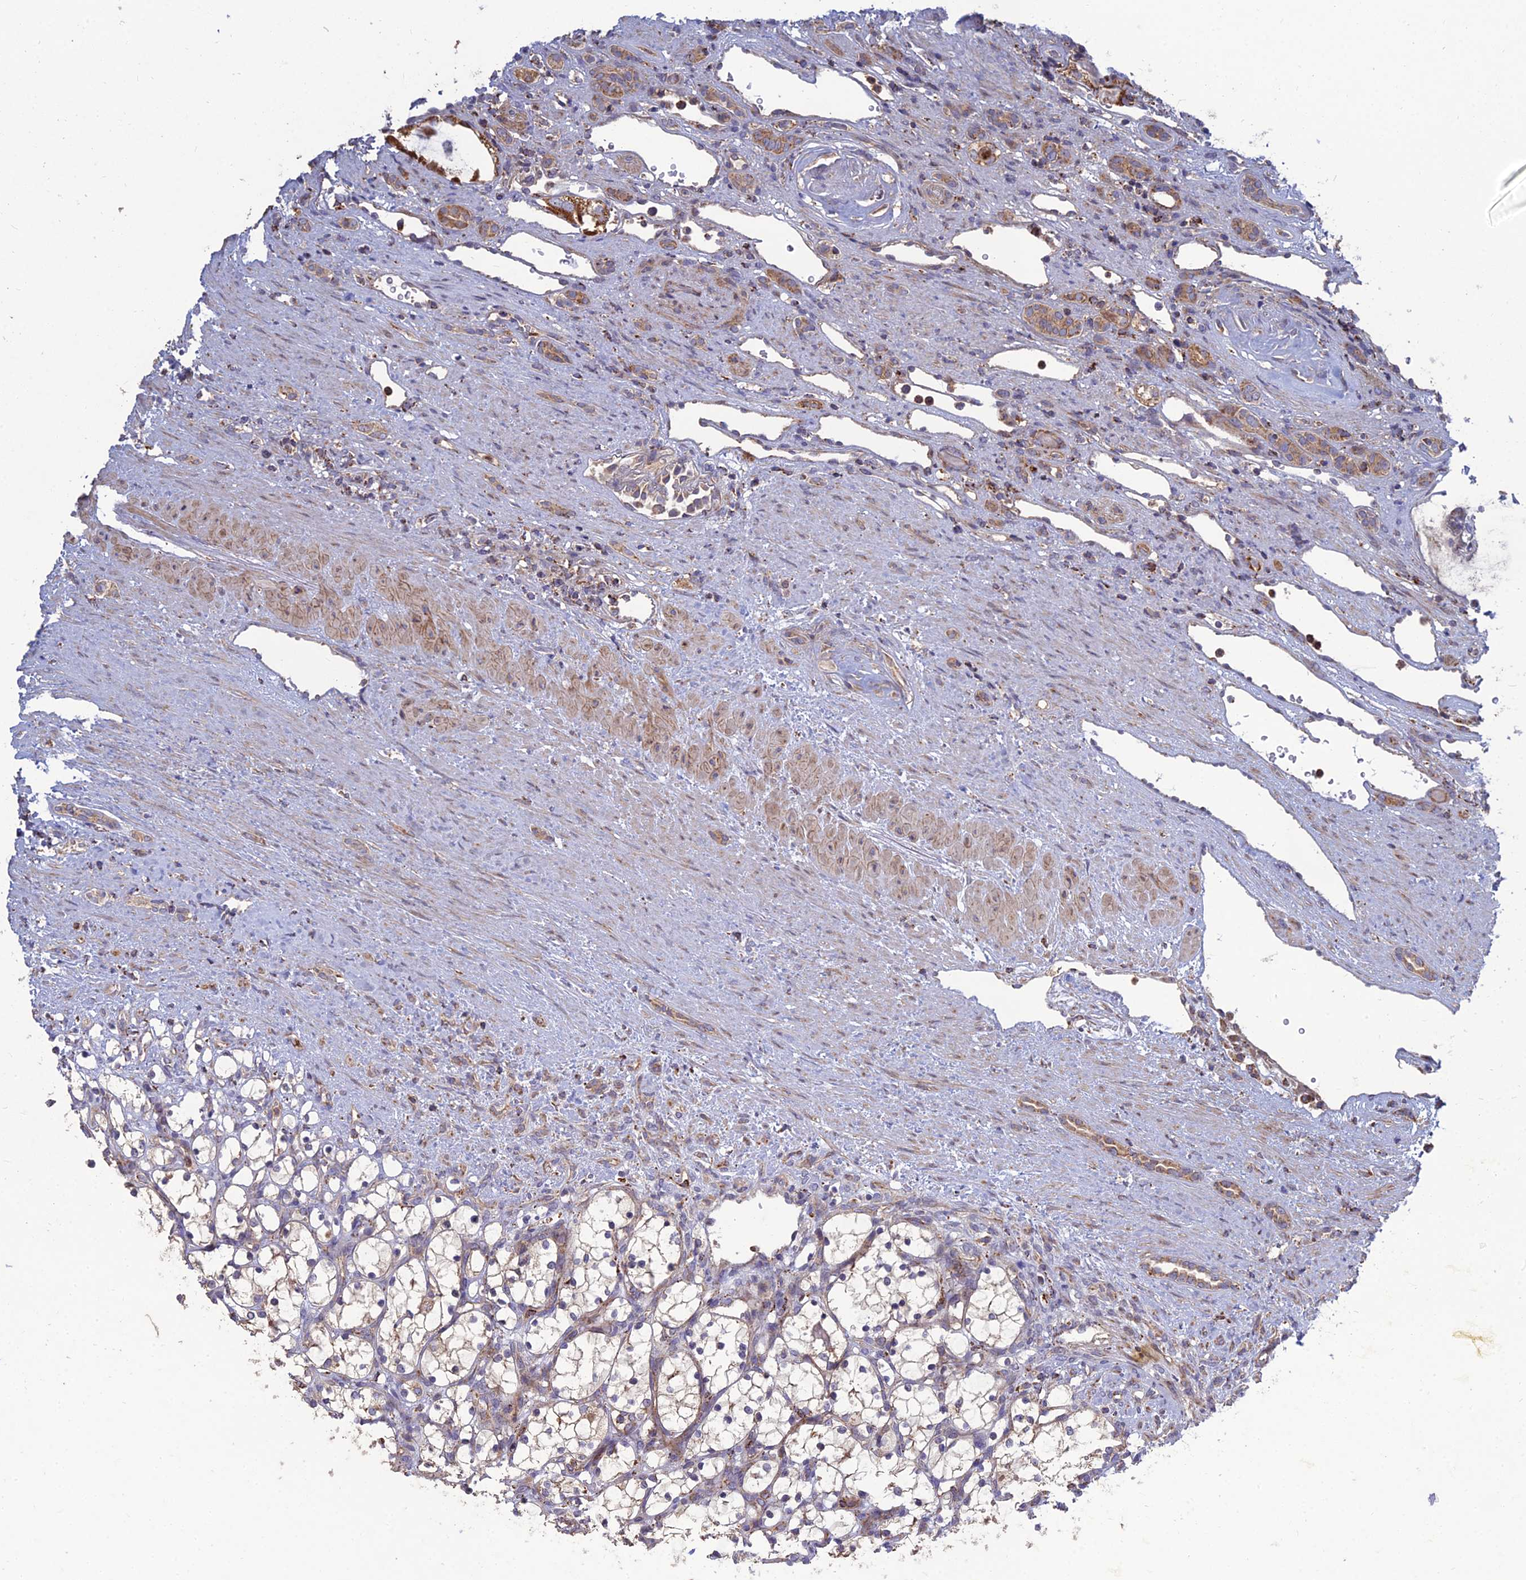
{"staining": {"intensity": "negative", "quantity": "none", "location": "none"}, "tissue": "renal cancer", "cell_type": "Tumor cells", "image_type": "cancer", "snomed": [{"axis": "morphology", "description": "Adenocarcinoma, NOS"}, {"axis": "topography", "description": "Kidney"}], "caption": "Micrograph shows no protein positivity in tumor cells of renal cancer (adenocarcinoma) tissue.", "gene": "RIC8B", "patient": {"sex": "female", "age": 69}}